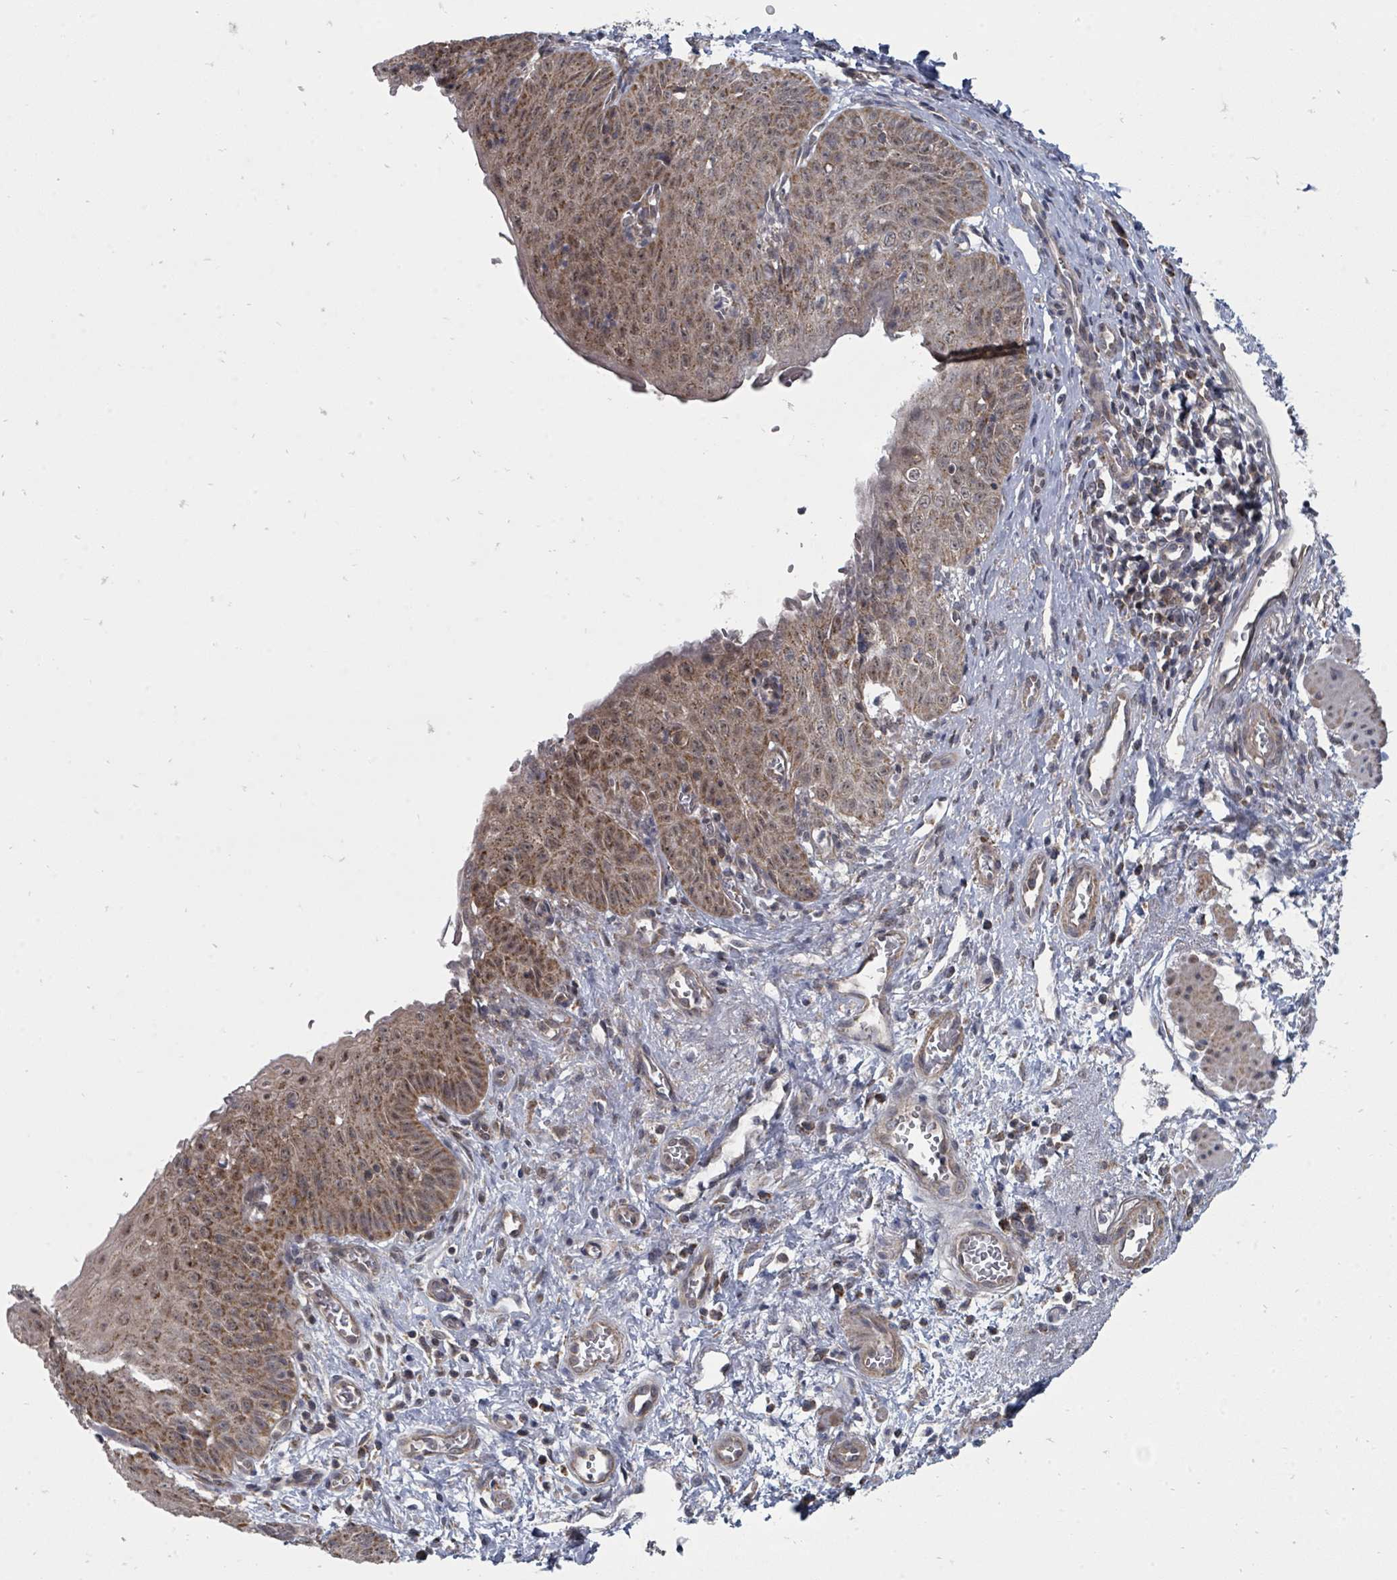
{"staining": {"intensity": "moderate", "quantity": "25%-75%", "location": "cytoplasmic/membranous,nuclear"}, "tissue": "esophagus", "cell_type": "Squamous epithelial cells", "image_type": "normal", "snomed": [{"axis": "morphology", "description": "Normal tissue, NOS"}, {"axis": "topography", "description": "Esophagus"}], "caption": "Esophagus stained with IHC displays moderate cytoplasmic/membranous,nuclear expression in approximately 25%-75% of squamous epithelial cells. (DAB IHC with brightfield microscopy, high magnification).", "gene": "MAGOHB", "patient": {"sex": "male", "age": 71}}